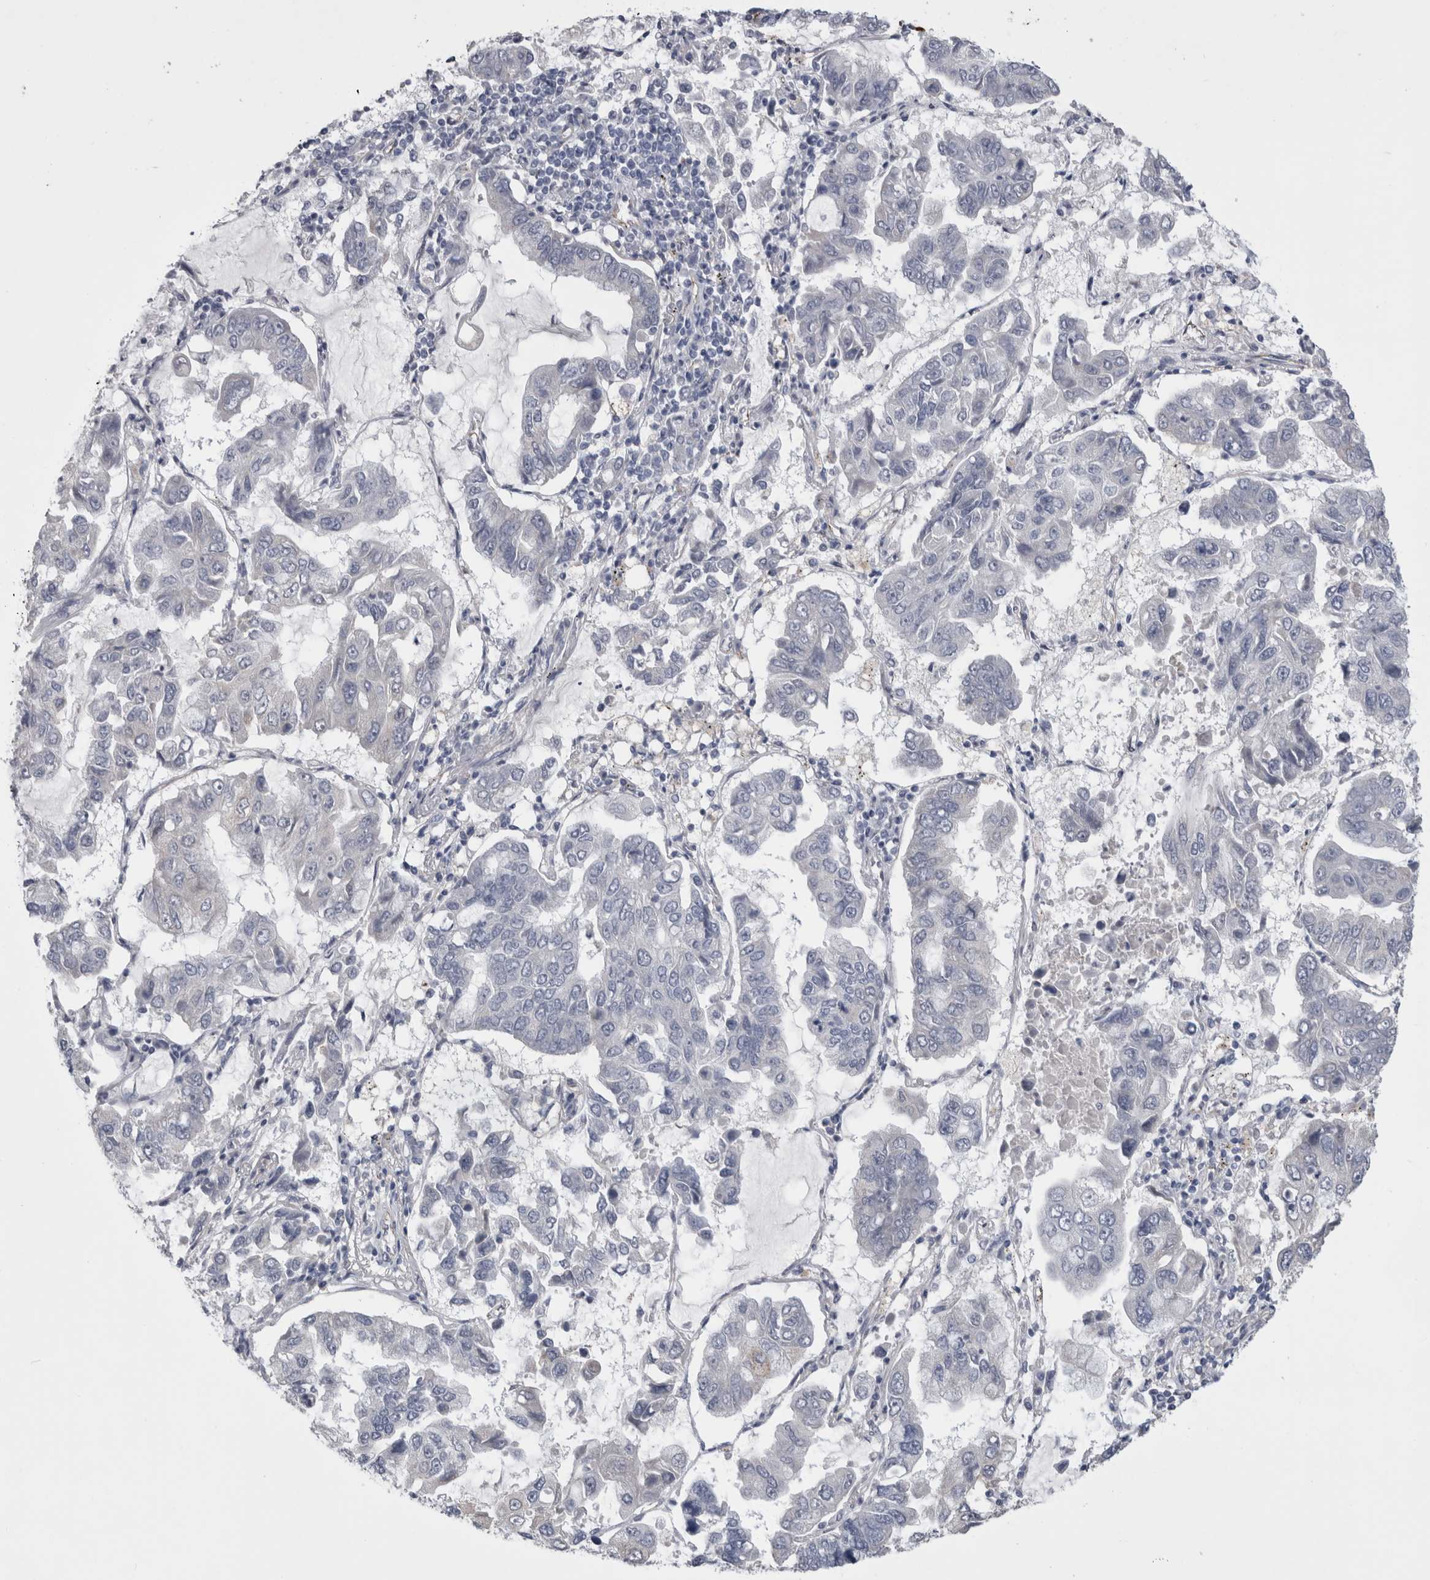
{"staining": {"intensity": "negative", "quantity": "none", "location": "none"}, "tissue": "lung cancer", "cell_type": "Tumor cells", "image_type": "cancer", "snomed": [{"axis": "morphology", "description": "Adenocarcinoma, NOS"}, {"axis": "topography", "description": "Lung"}], "caption": "The immunohistochemistry image has no significant staining in tumor cells of lung cancer tissue.", "gene": "ACOT7", "patient": {"sex": "male", "age": 64}}